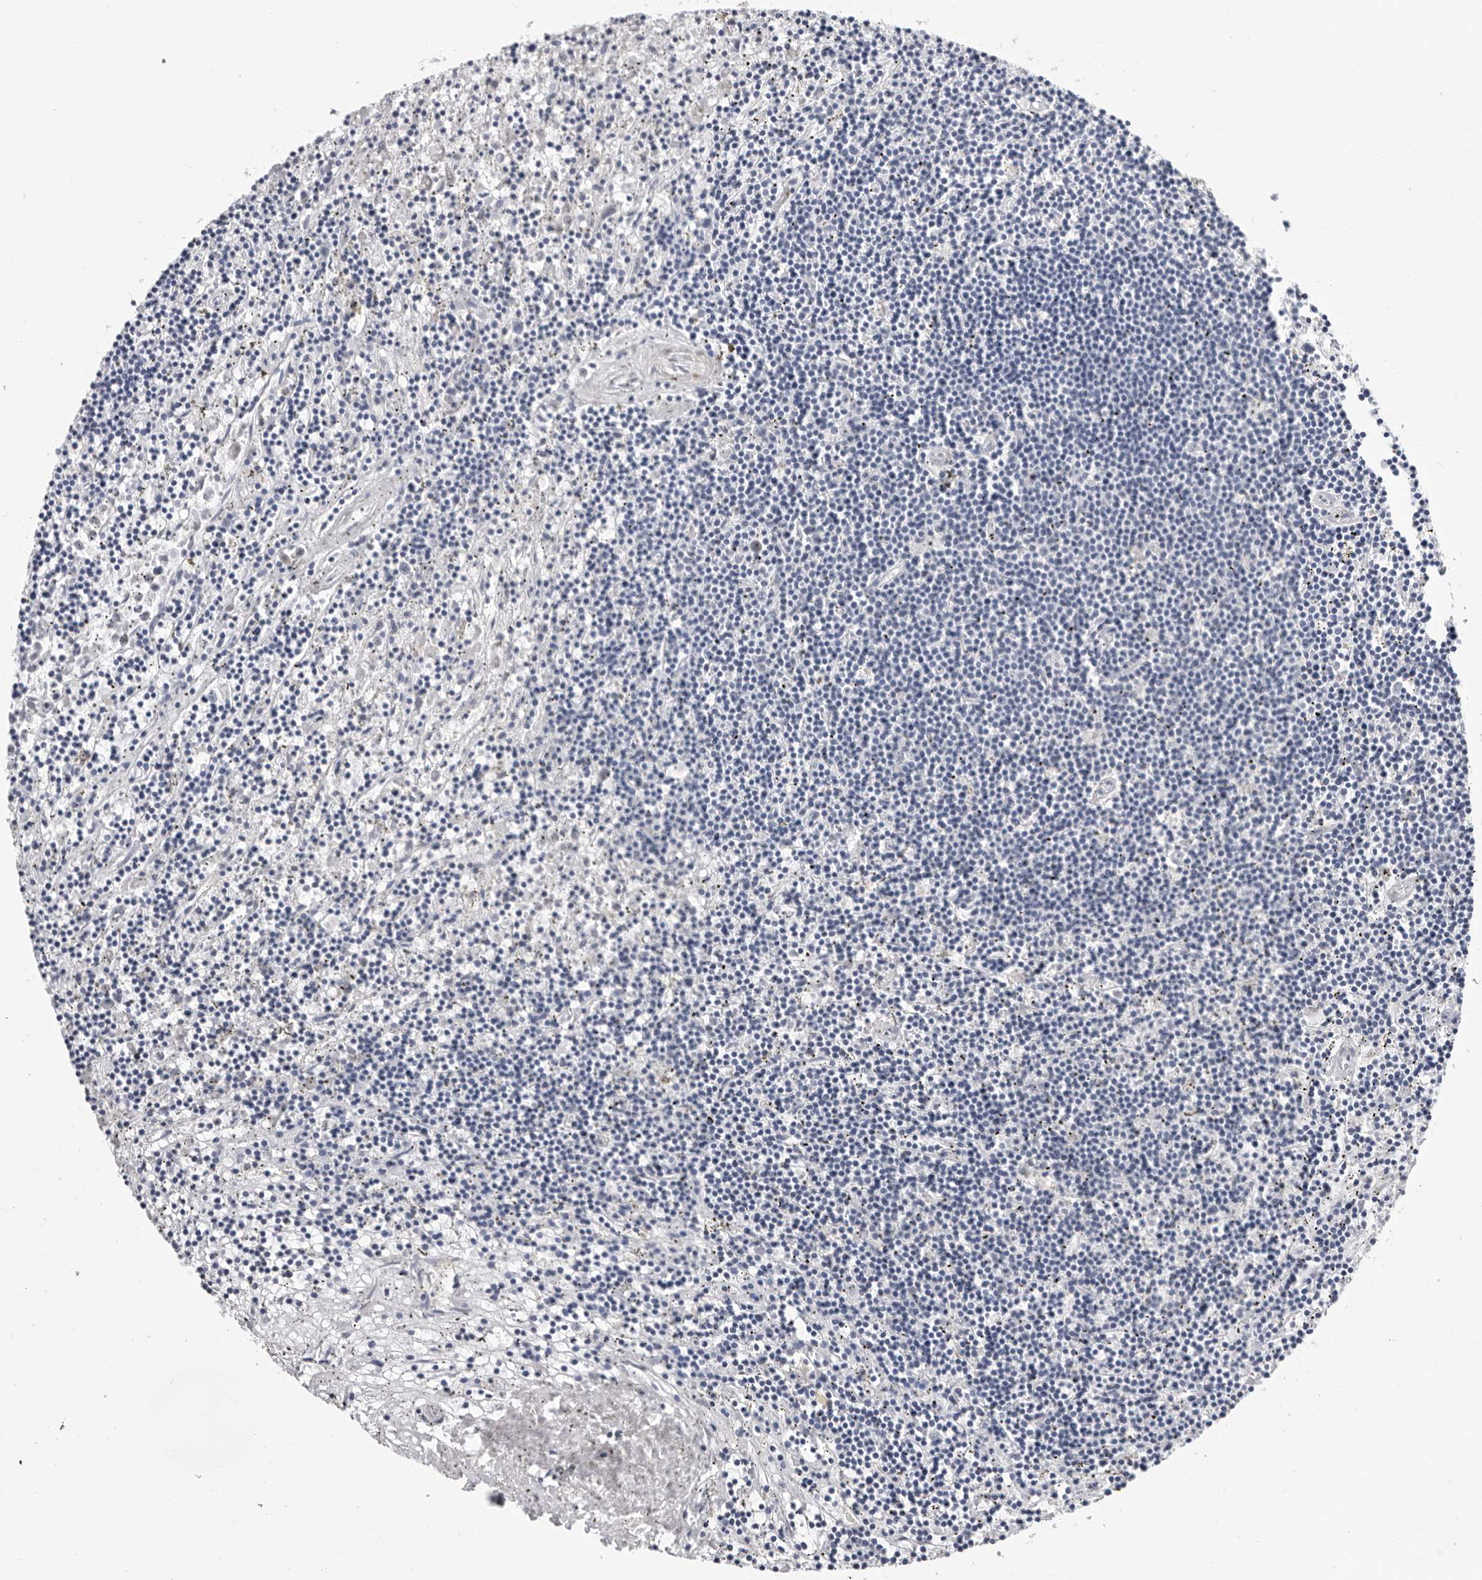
{"staining": {"intensity": "negative", "quantity": "none", "location": "none"}, "tissue": "lymphoma", "cell_type": "Tumor cells", "image_type": "cancer", "snomed": [{"axis": "morphology", "description": "Malignant lymphoma, non-Hodgkin's type, Low grade"}, {"axis": "topography", "description": "Spleen"}], "caption": "Immunohistochemistry of lymphoma exhibits no positivity in tumor cells.", "gene": "ZNF502", "patient": {"sex": "male", "age": 76}}